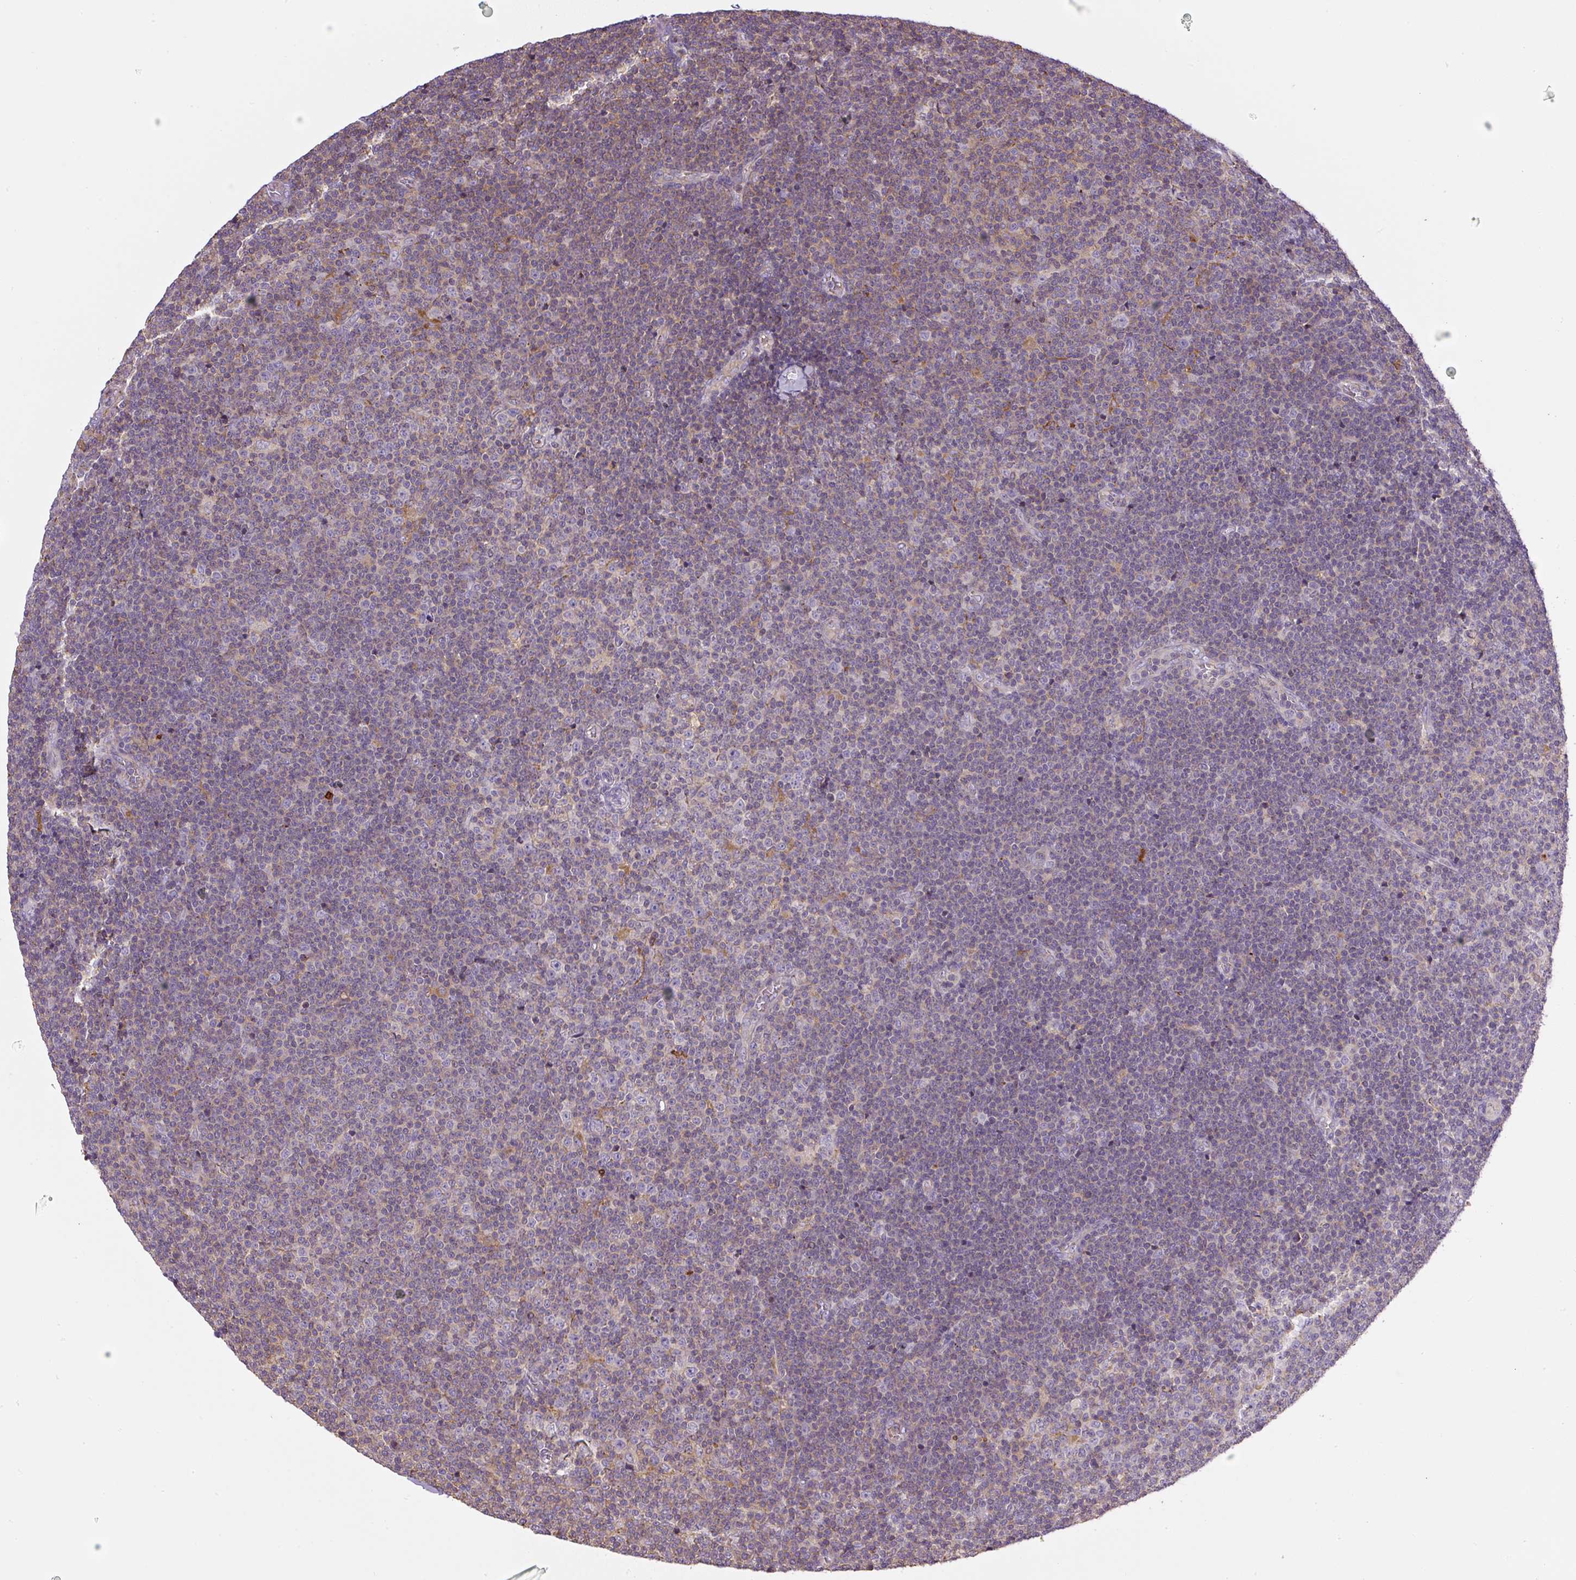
{"staining": {"intensity": "weak", "quantity": "<25%", "location": "cytoplasmic/membranous"}, "tissue": "lymphoma", "cell_type": "Tumor cells", "image_type": "cancer", "snomed": [{"axis": "morphology", "description": "Malignant lymphoma, non-Hodgkin's type, Low grade"}, {"axis": "topography", "description": "Lymph node"}], "caption": "Lymphoma was stained to show a protein in brown. There is no significant staining in tumor cells.", "gene": "PIP5KL1", "patient": {"sex": "male", "age": 48}}